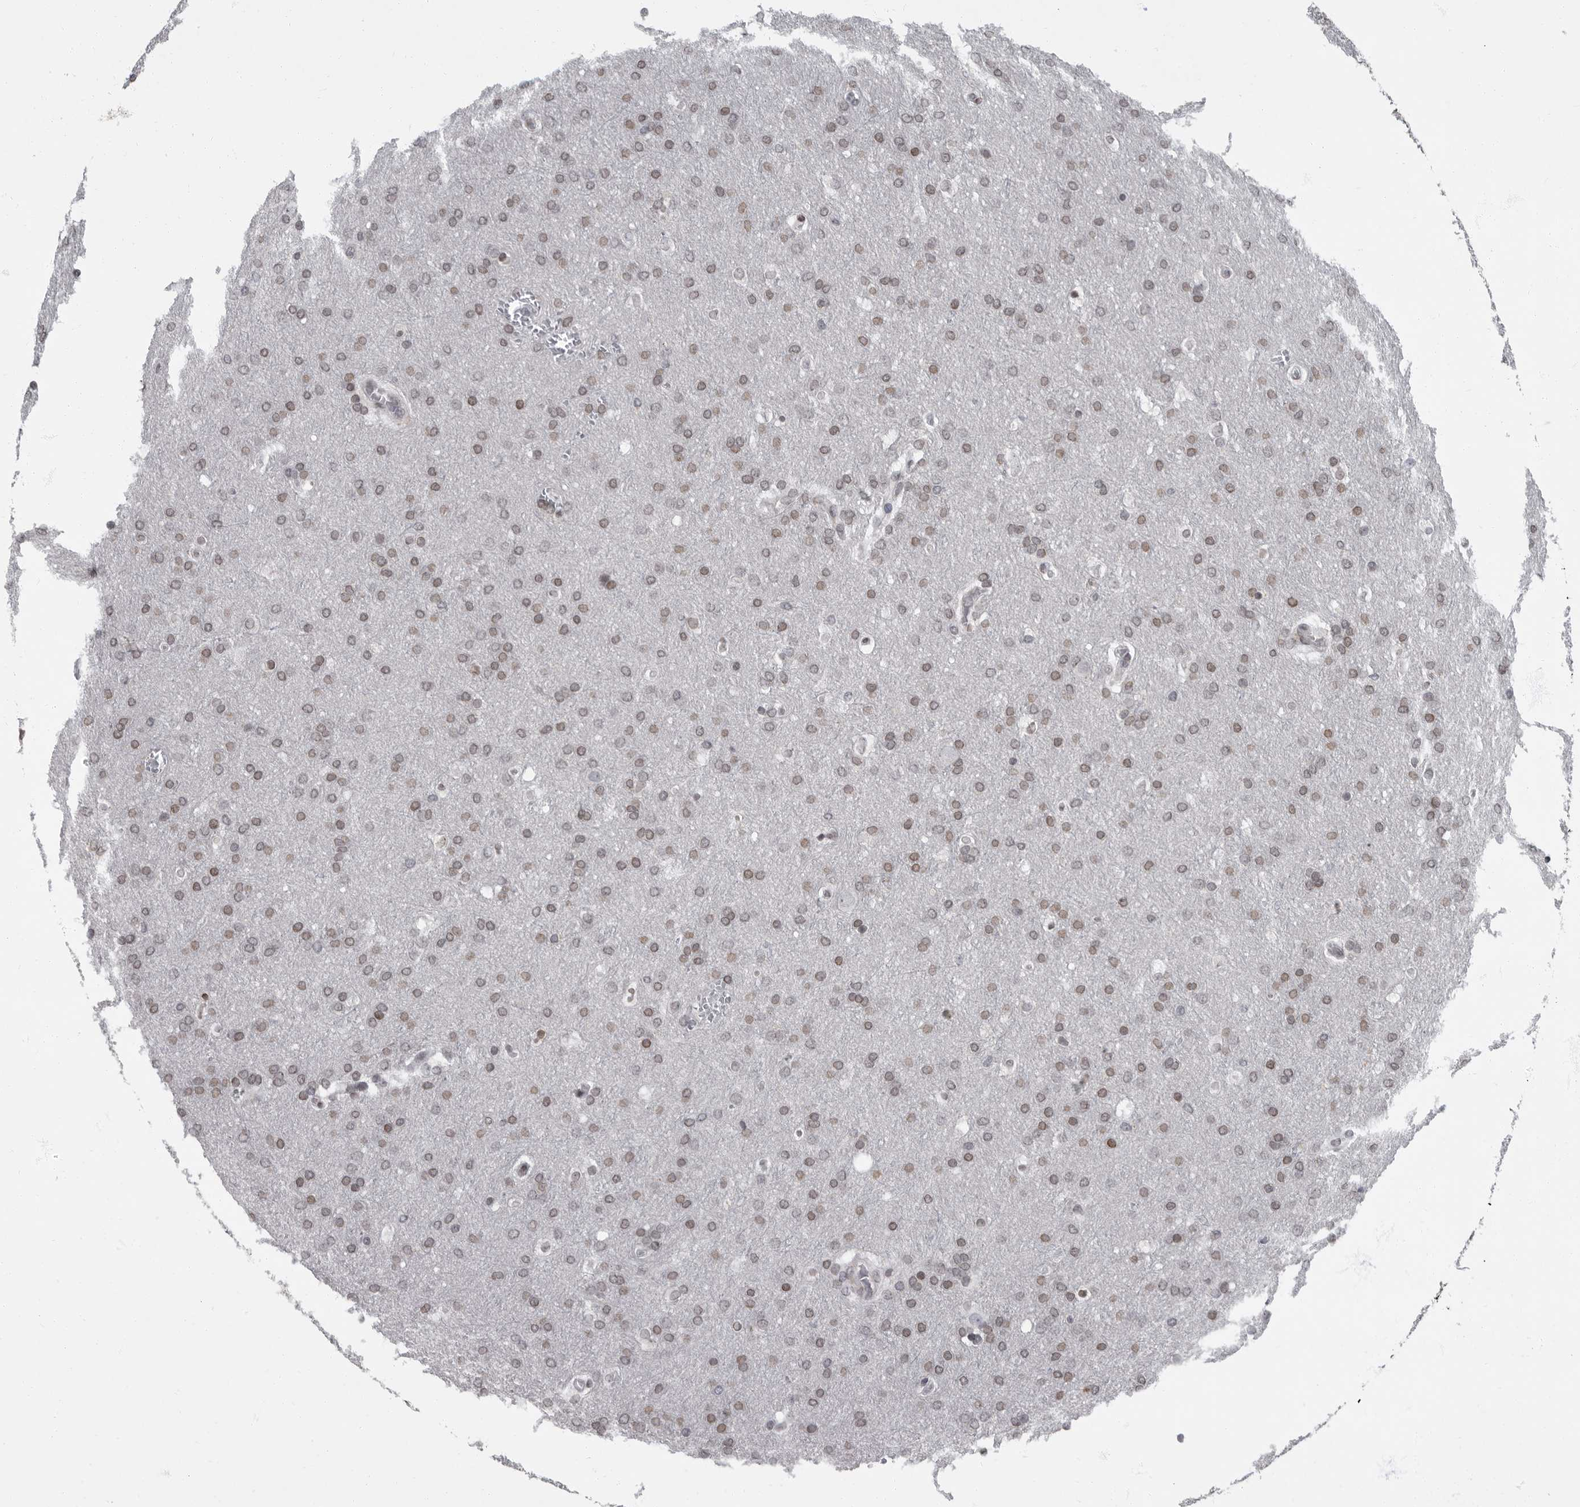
{"staining": {"intensity": "weak", "quantity": ">75%", "location": "nuclear"}, "tissue": "glioma", "cell_type": "Tumor cells", "image_type": "cancer", "snomed": [{"axis": "morphology", "description": "Glioma, malignant, Low grade"}, {"axis": "topography", "description": "Brain"}], "caption": "Glioma was stained to show a protein in brown. There is low levels of weak nuclear positivity in approximately >75% of tumor cells.", "gene": "EVI5", "patient": {"sex": "female", "age": 37}}